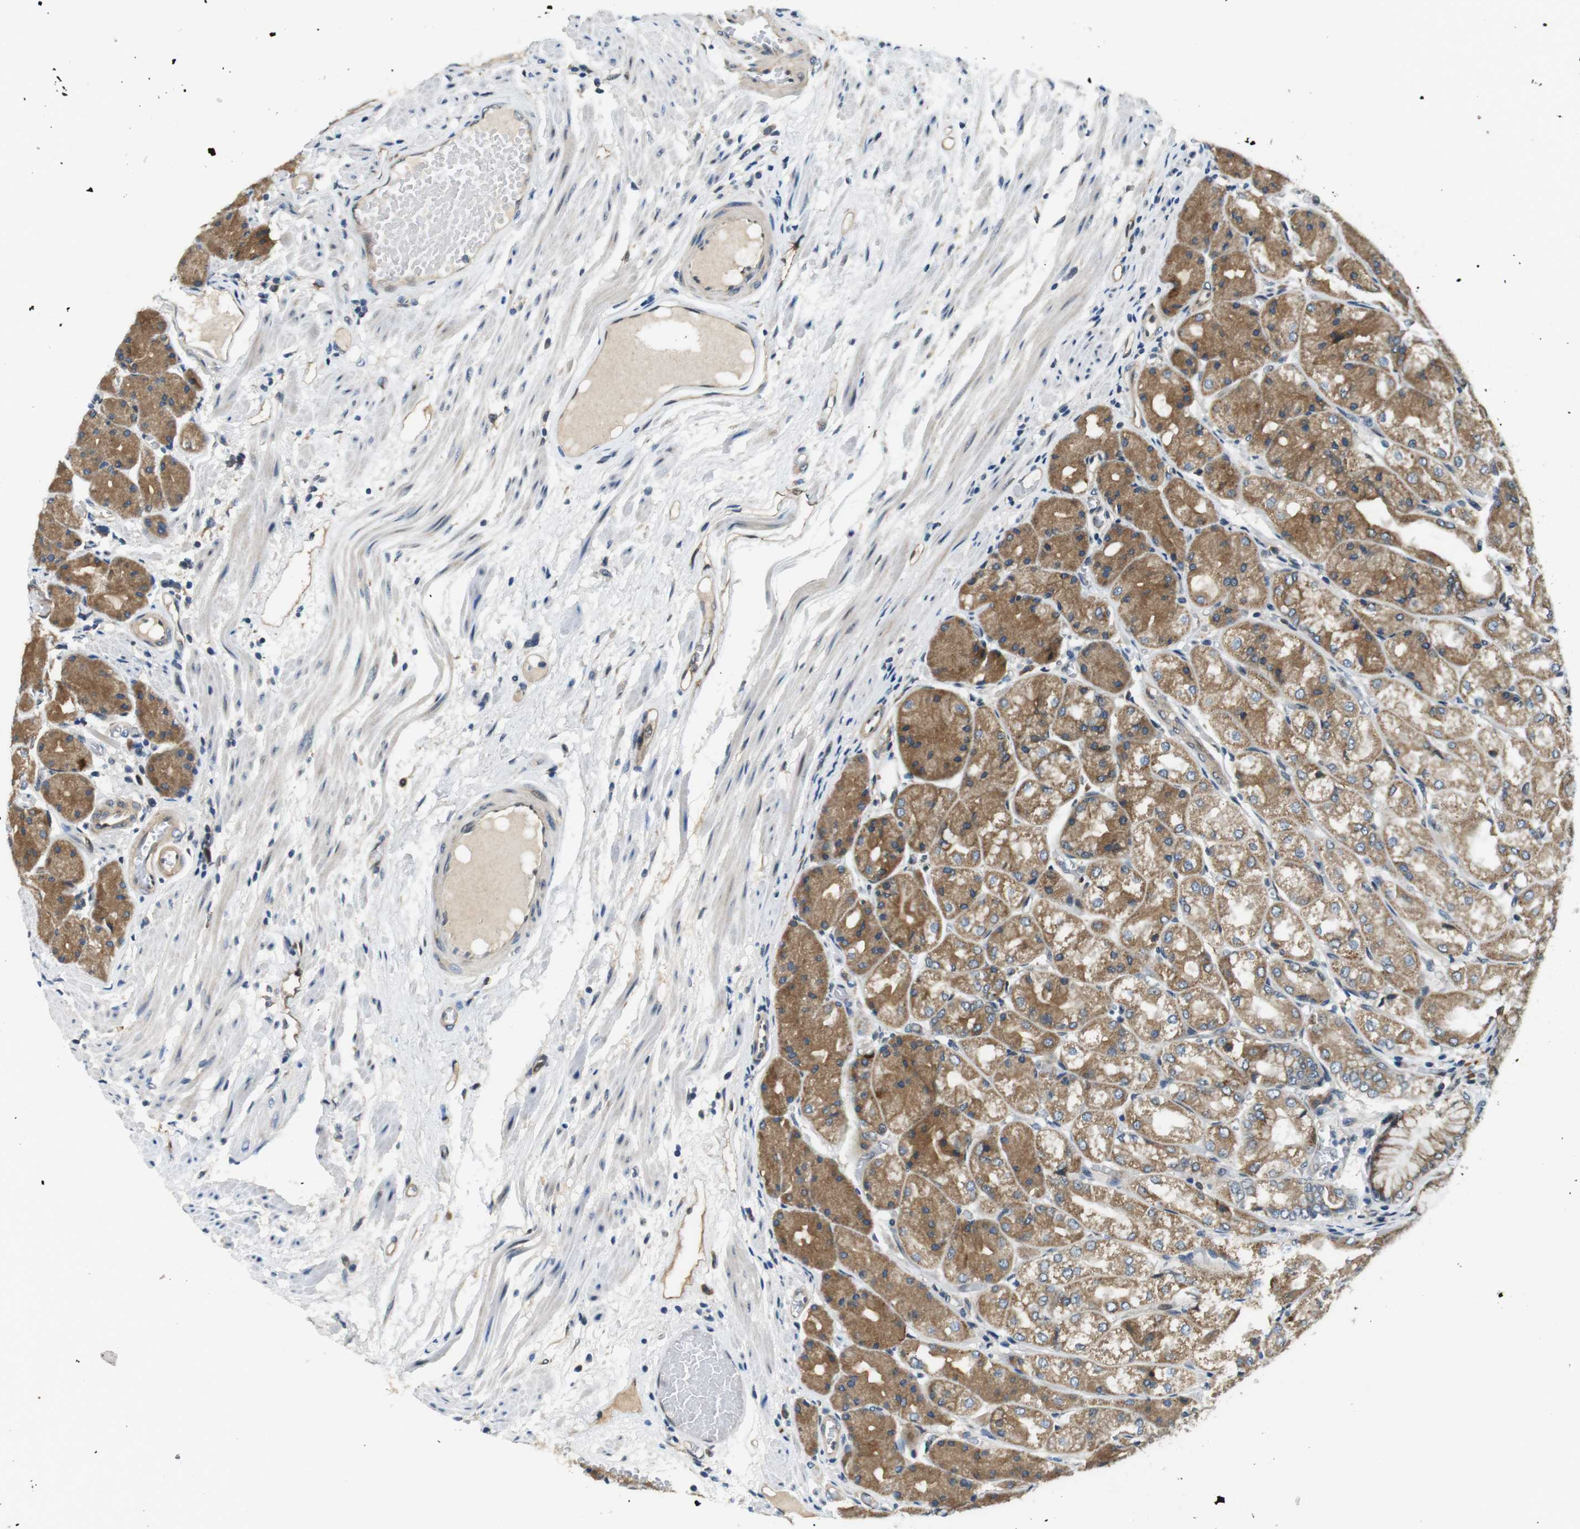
{"staining": {"intensity": "moderate", "quantity": ">75%", "location": "cytoplasmic/membranous"}, "tissue": "stomach", "cell_type": "Glandular cells", "image_type": "normal", "snomed": [{"axis": "morphology", "description": "Normal tissue, NOS"}, {"axis": "topography", "description": "Stomach, upper"}], "caption": "An IHC histopathology image of benign tissue is shown. Protein staining in brown labels moderate cytoplasmic/membranous positivity in stomach within glandular cells.", "gene": "PALD1", "patient": {"sex": "male", "age": 72}}